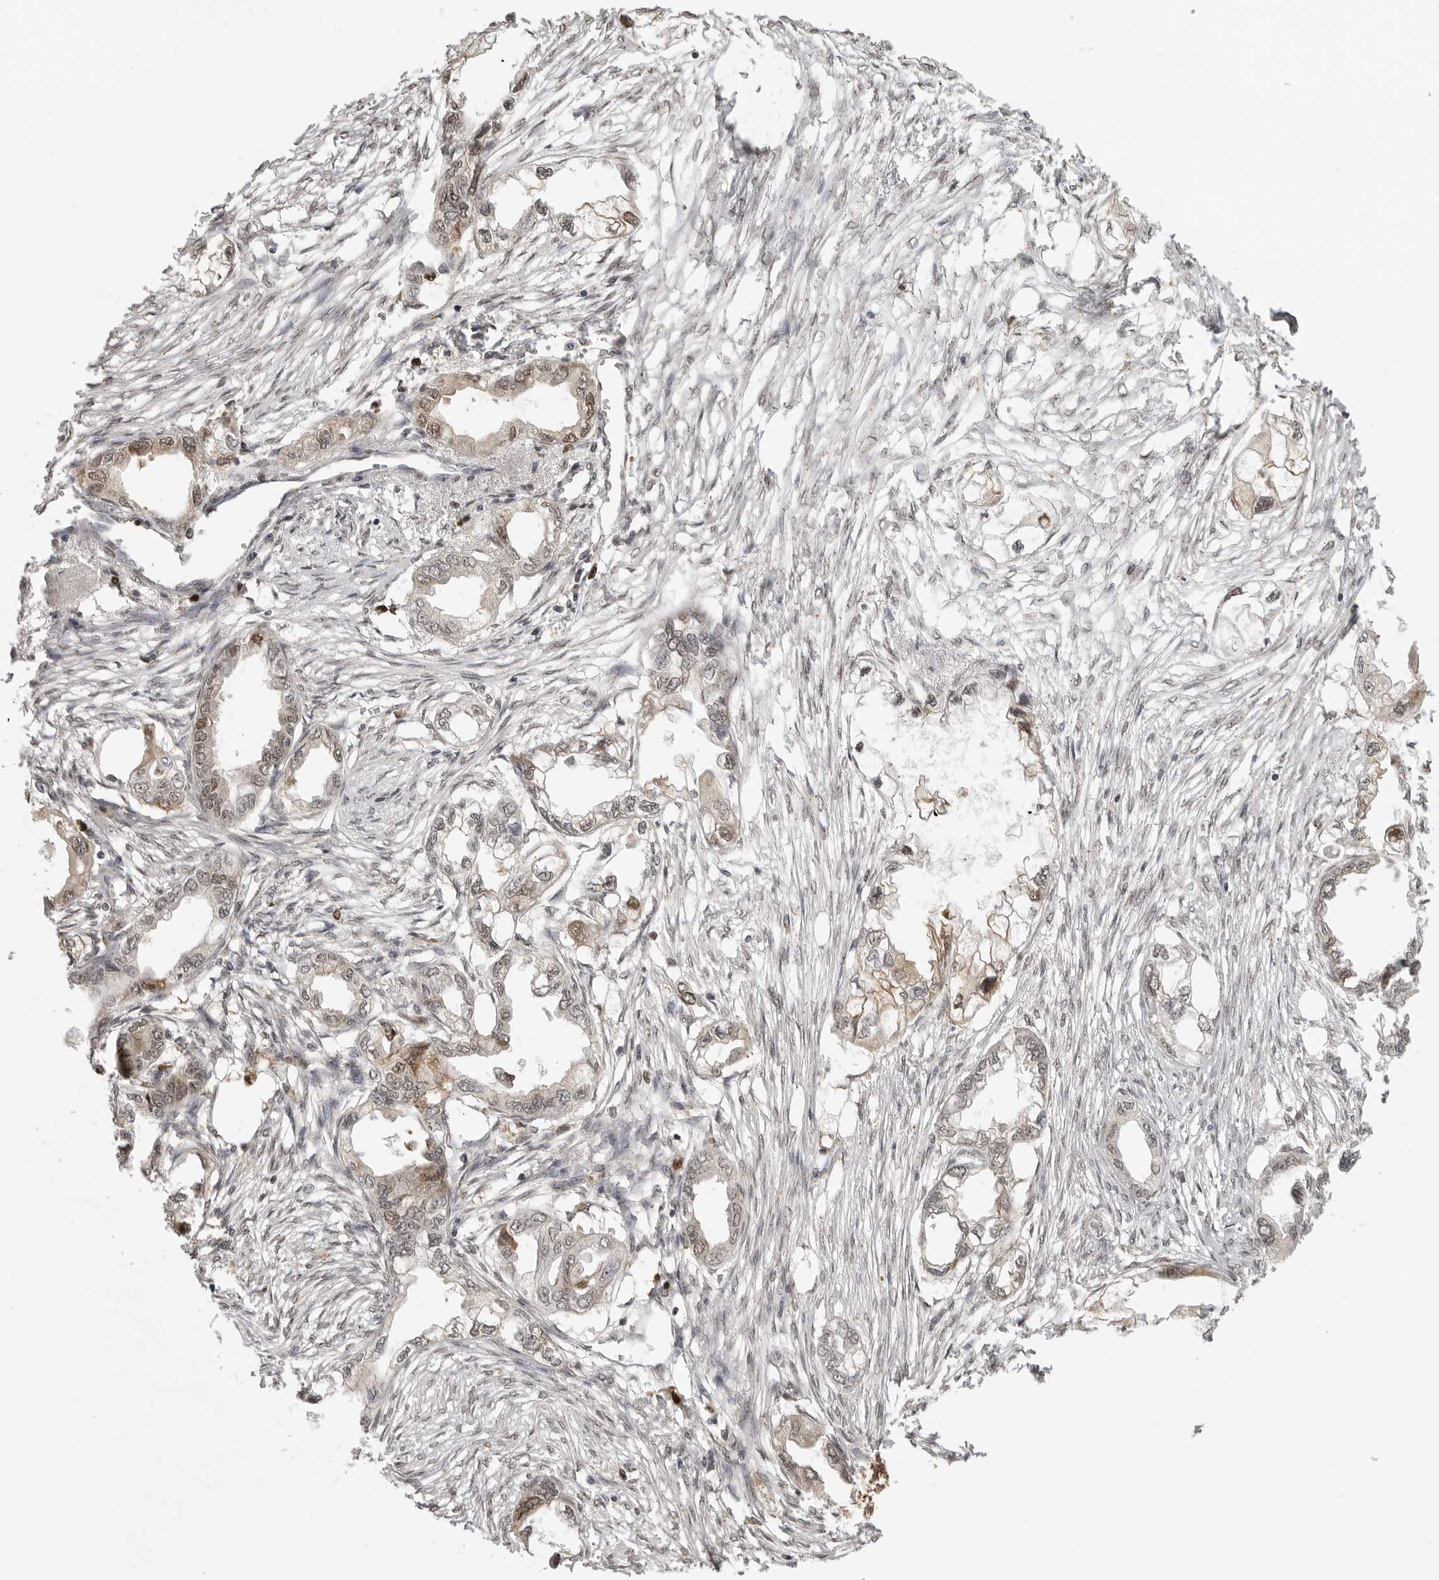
{"staining": {"intensity": "weak", "quantity": "<25%", "location": "nuclear"}, "tissue": "endometrial cancer", "cell_type": "Tumor cells", "image_type": "cancer", "snomed": [{"axis": "morphology", "description": "Adenocarcinoma, NOS"}, {"axis": "morphology", "description": "Adenocarcinoma, metastatic, NOS"}, {"axis": "topography", "description": "Adipose tissue"}, {"axis": "topography", "description": "Endometrium"}], "caption": "This is an immunohistochemistry image of human endometrial cancer (adenocarcinoma). There is no staining in tumor cells.", "gene": "CLOCK", "patient": {"sex": "female", "age": 67}}